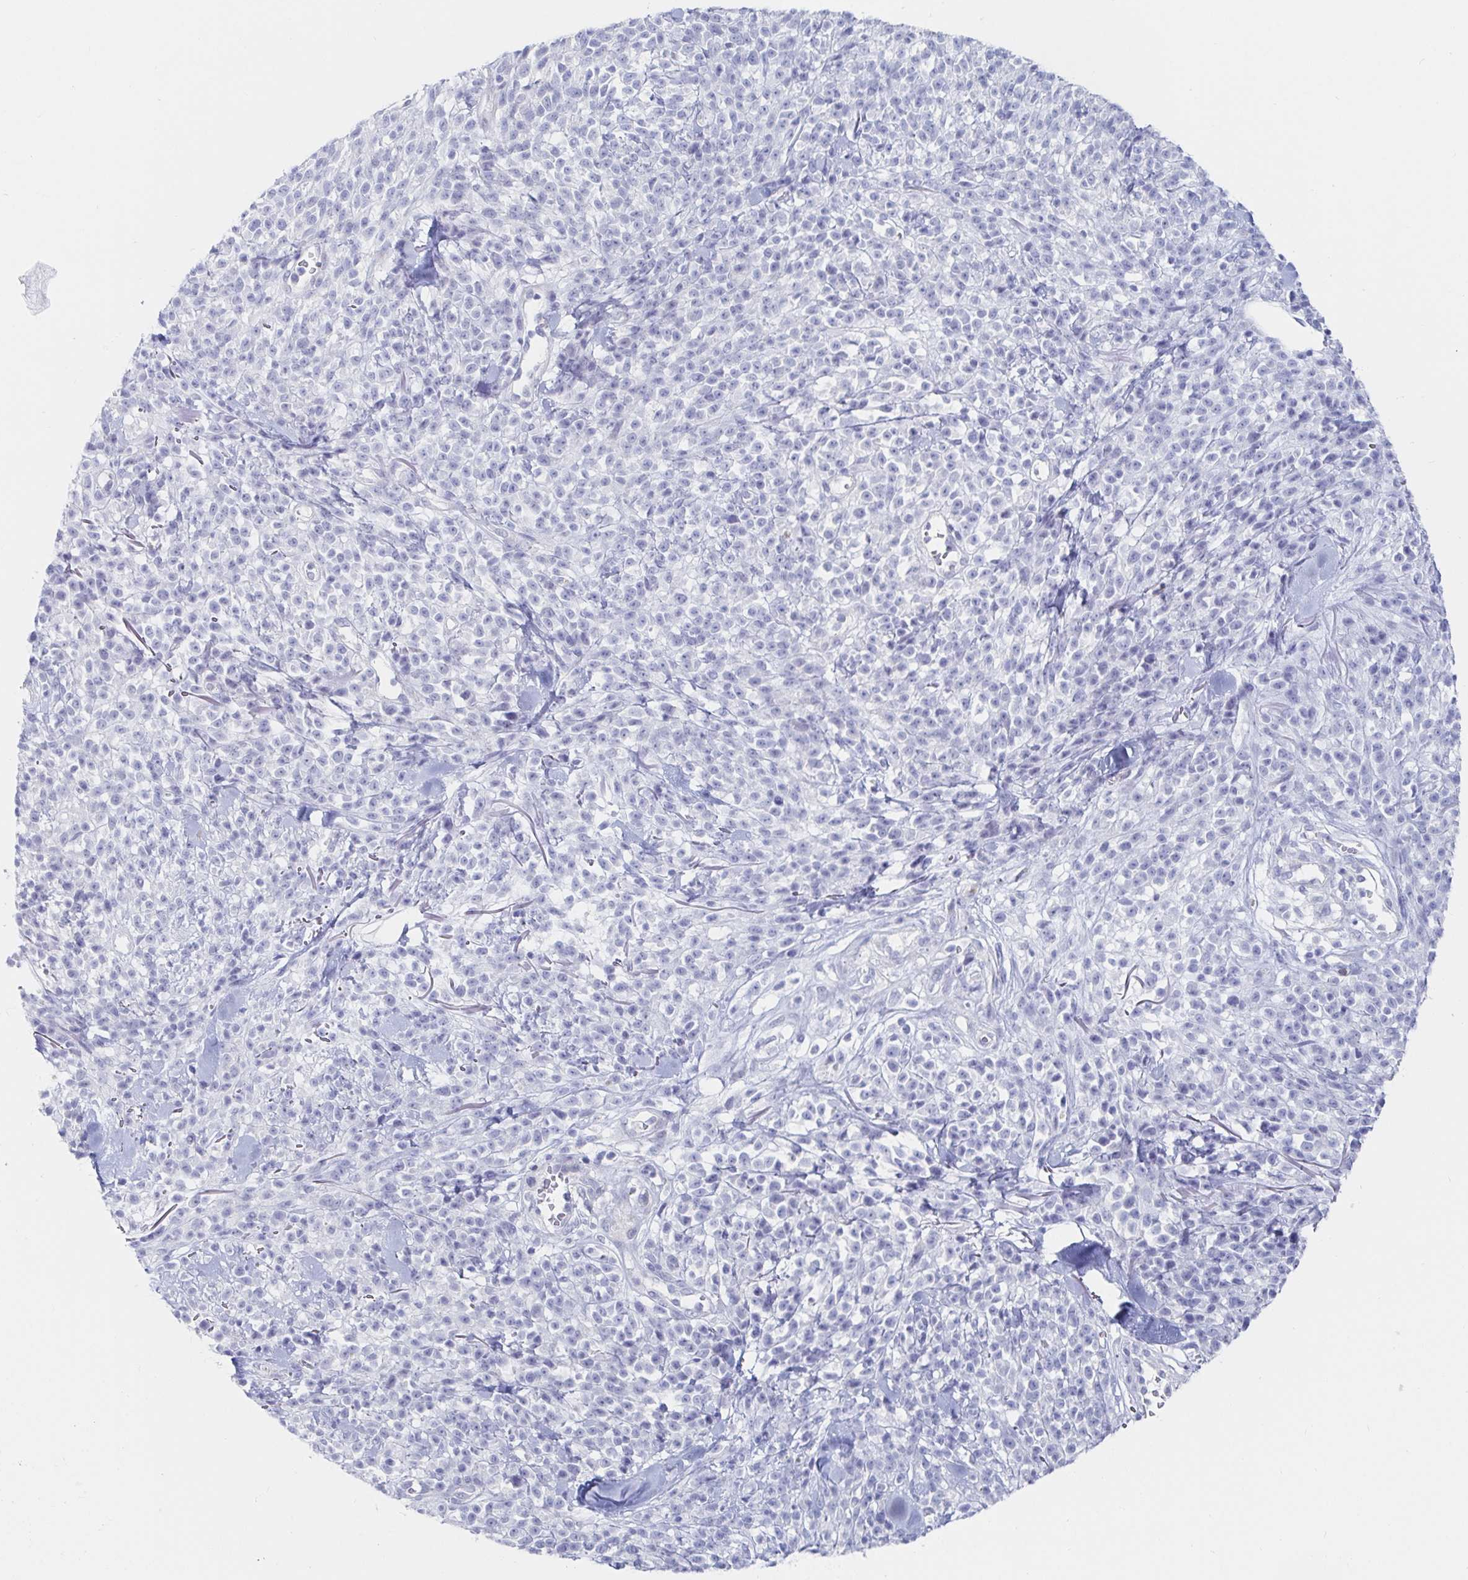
{"staining": {"intensity": "negative", "quantity": "none", "location": "none"}, "tissue": "melanoma", "cell_type": "Tumor cells", "image_type": "cancer", "snomed": [{"axis": "morphology", "description": "Malignant melanoma, NOS"}, {"axis": "topography", "description": "Skin"}, {"axis": "topography", "description": "Skin of trunk"}], "caption": "The photomicrograph shows no staining of tumor cells in melanoma.", "gene": "PACSIN1", "patient": {"sex": "male", "age": 74}}